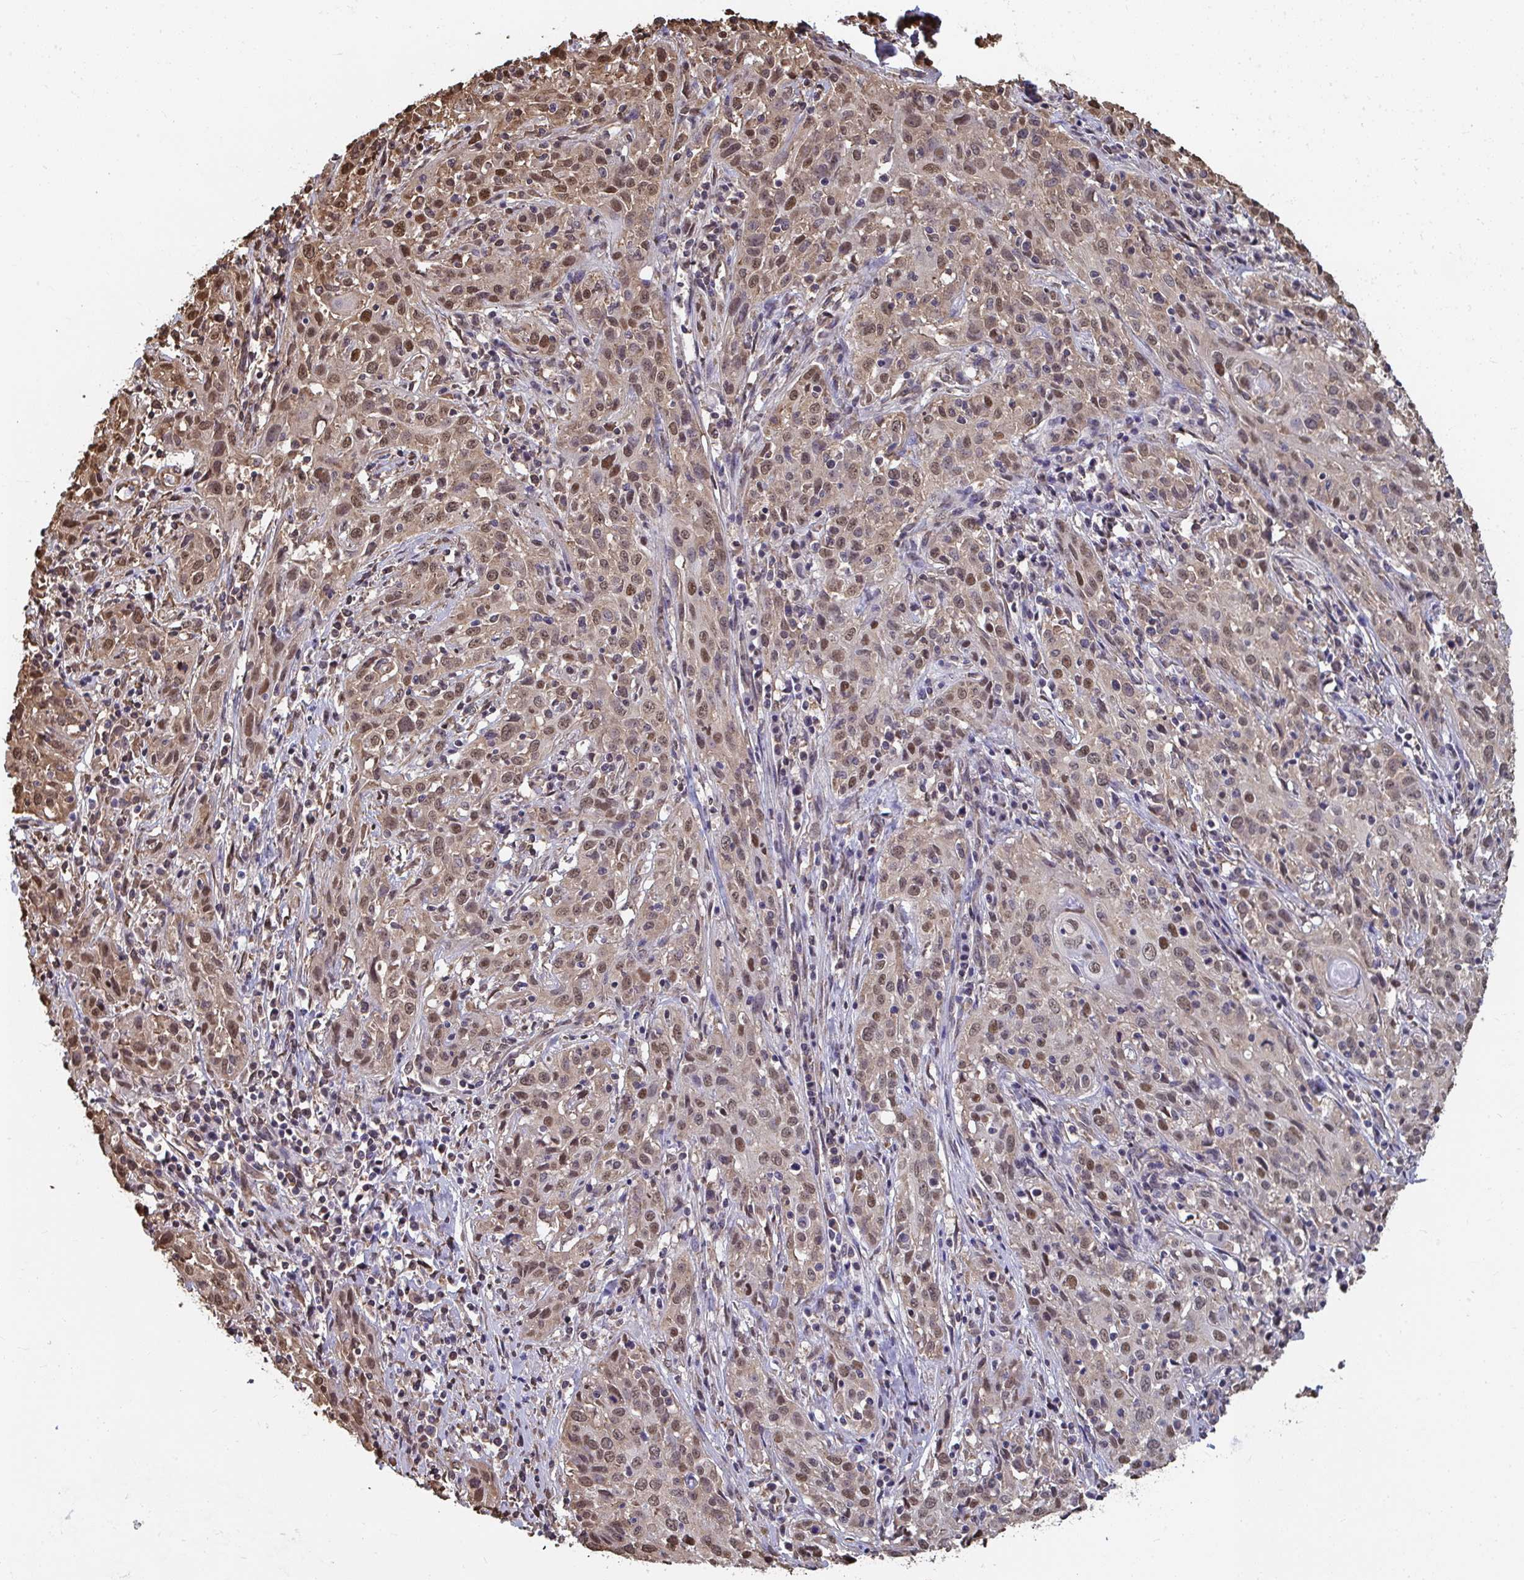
{"staining": {"intensity": "moderate", "quantity": ">75%", "location": "nuclear"}, "tissue": "cervical cancer", "cell_type": "Tumor cells", "image_type": "cancer", "snomed": [{"axis": "morphology", "description": "Squamous cell carcinoma, NOS"}, {"axis": "topography", "description": "Cervix"}], "caption": "Immunohistochemical staining of cervical cancer displays medium levels of moderate nuclear positivity in approximately >75% of tumor cells.", "gene": "SYNCRIP", "patient": {"sex": "female", "age": 57}}